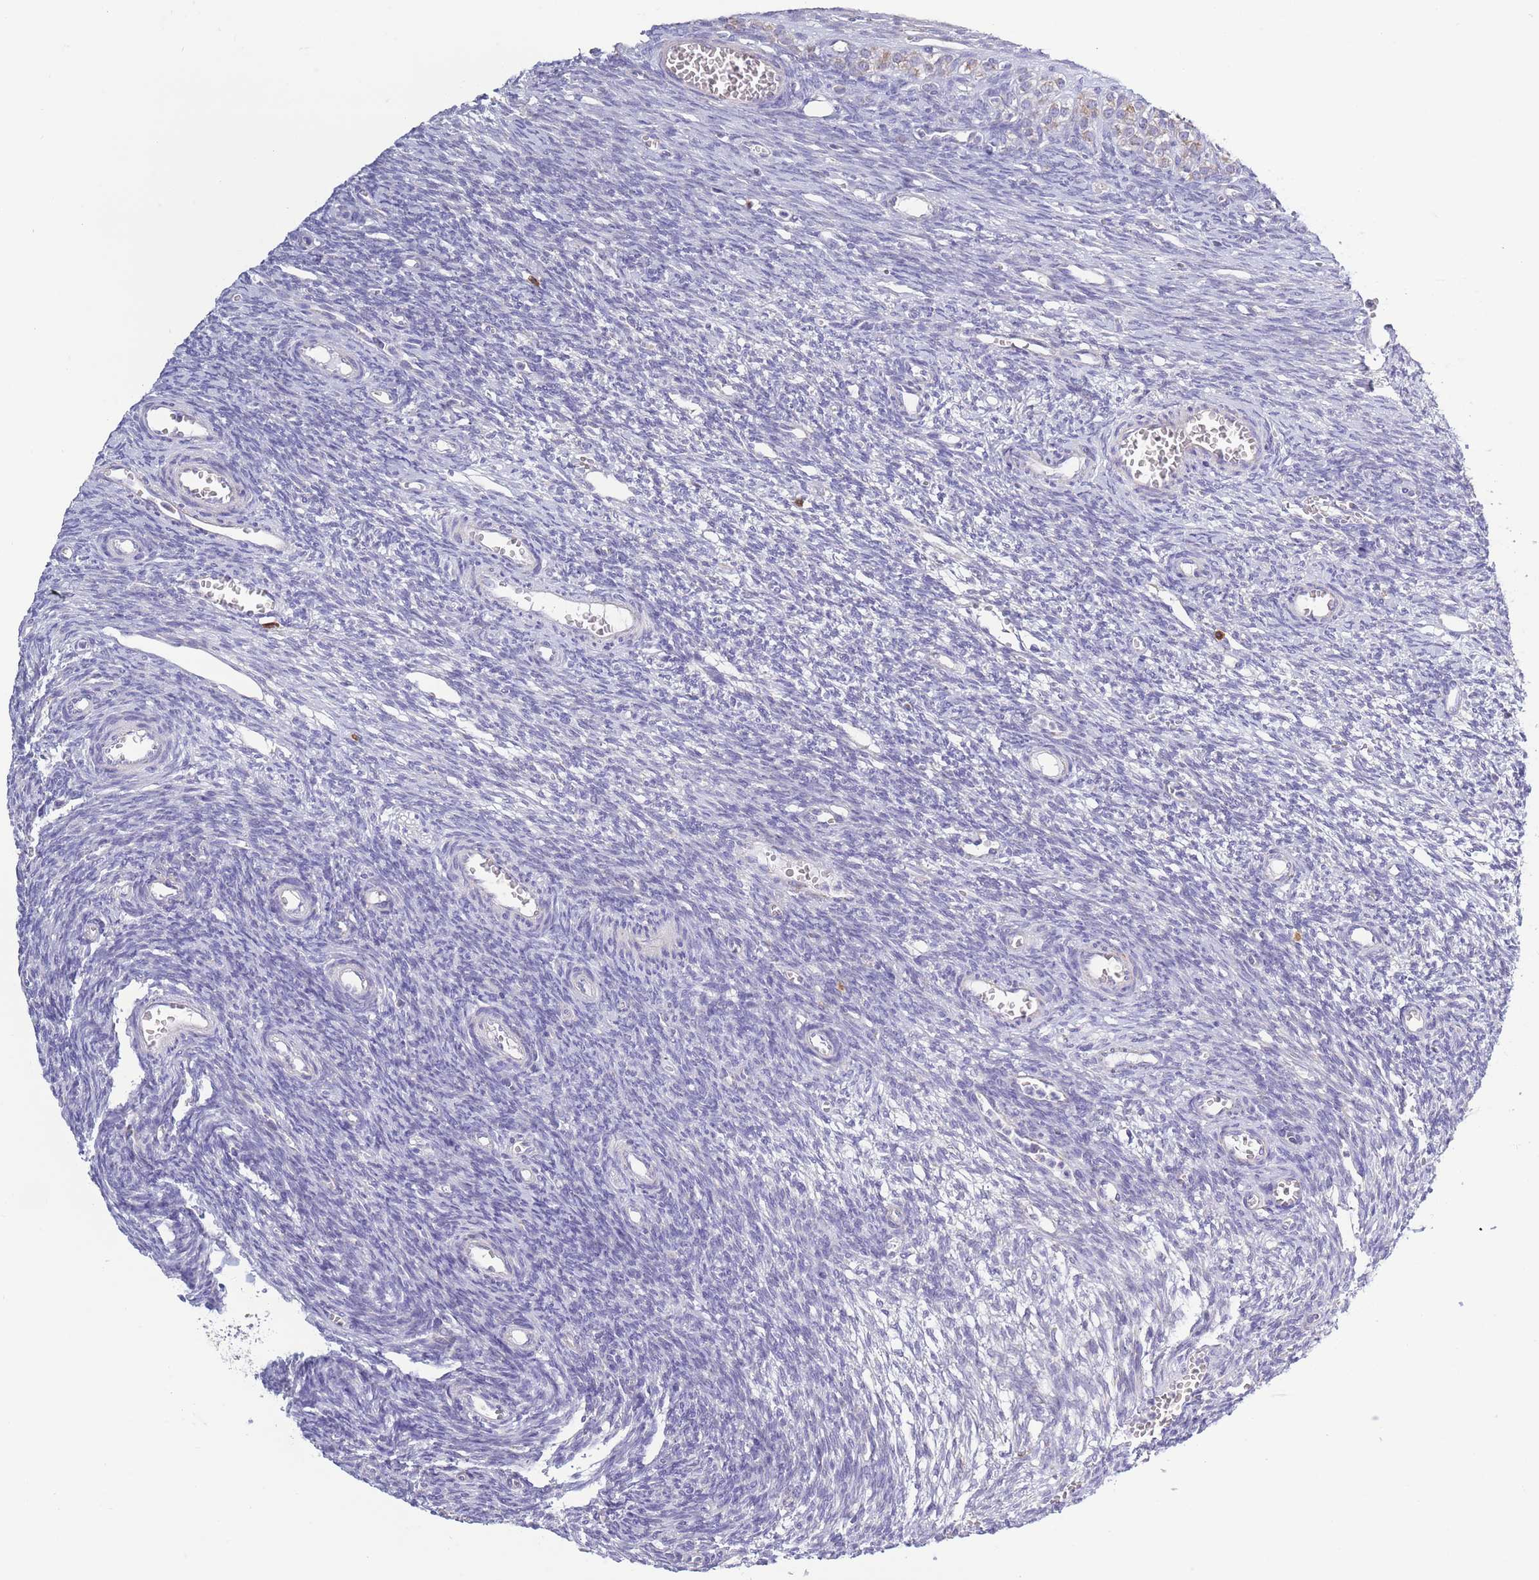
{"staining": {"intensity": "negative", "quantity": "none", "location": "none"}, "tissue": "ovary", "cell_type": "Ovarian stroma cells", "image_type": "normal", "snomed": [{"axis": "morphology", "description": "Normal tissue, NOS"}, {"axis": "topography", "description": "Ovary"}], "caption": "Immunohistochemistry (IHC) image of unremarkable ovary: ovary stained with DAB exhibits no significant protein staining in ovarian stroma cells.", "gene": "PDHA1", "patient": {"sex": "female", "age": 39}}